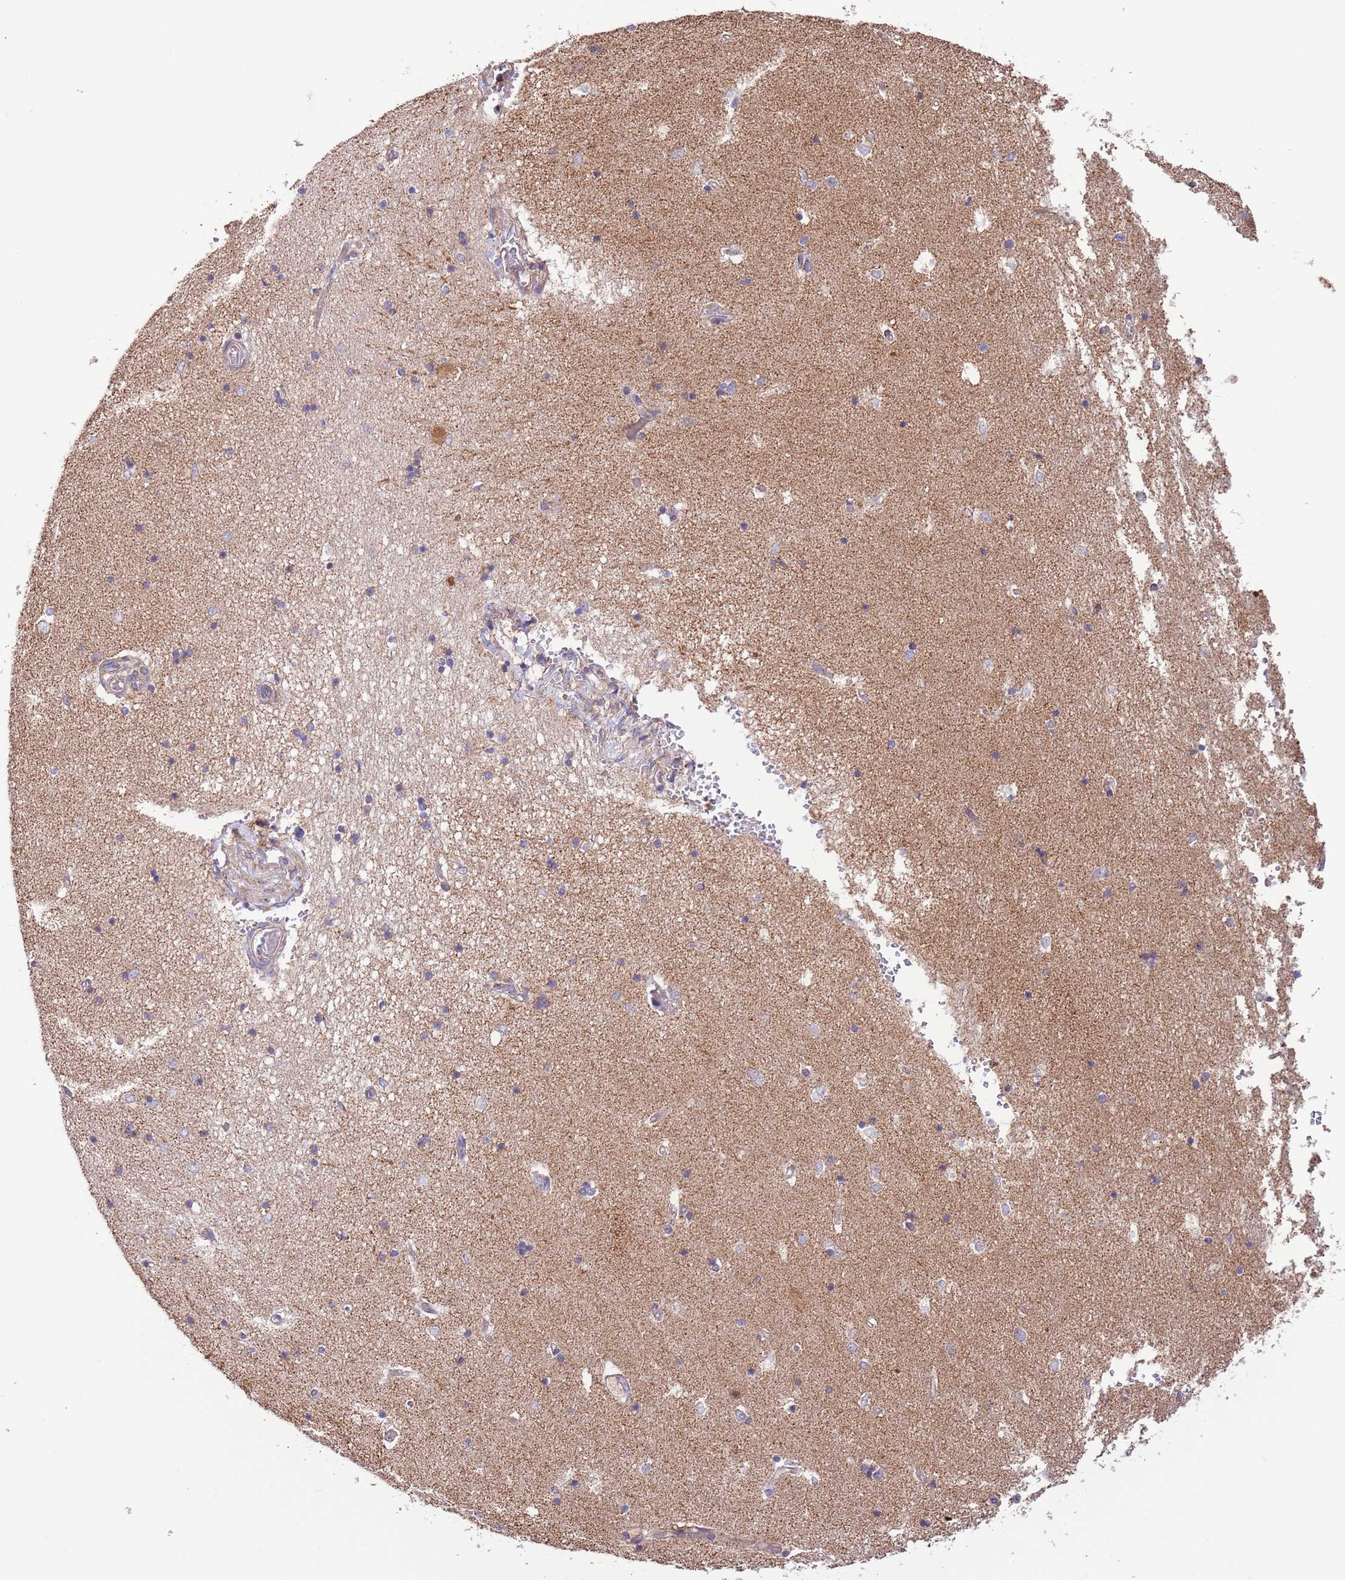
{"staining": {"intensity": "moderate", "quantity": "25%-75%", "location": "cytoplasmic/membranous"}, "tissue": "hippocampus", "cell_type": "Glial cells", "image_type": "normal", "snomed": [{"axis": "morphology", "description": "Normal tissue, NOS"}, {"axis": "topography", "description": "Hippocampus"}], "caption": "Moderate cytoplasmic/membranous positivity for a protein is identified in about 25%-75% of glial cells of normal hippocampus using IHC.", "gene": "DNAJA3", "patient": {"sex": "male", "age": 45}}